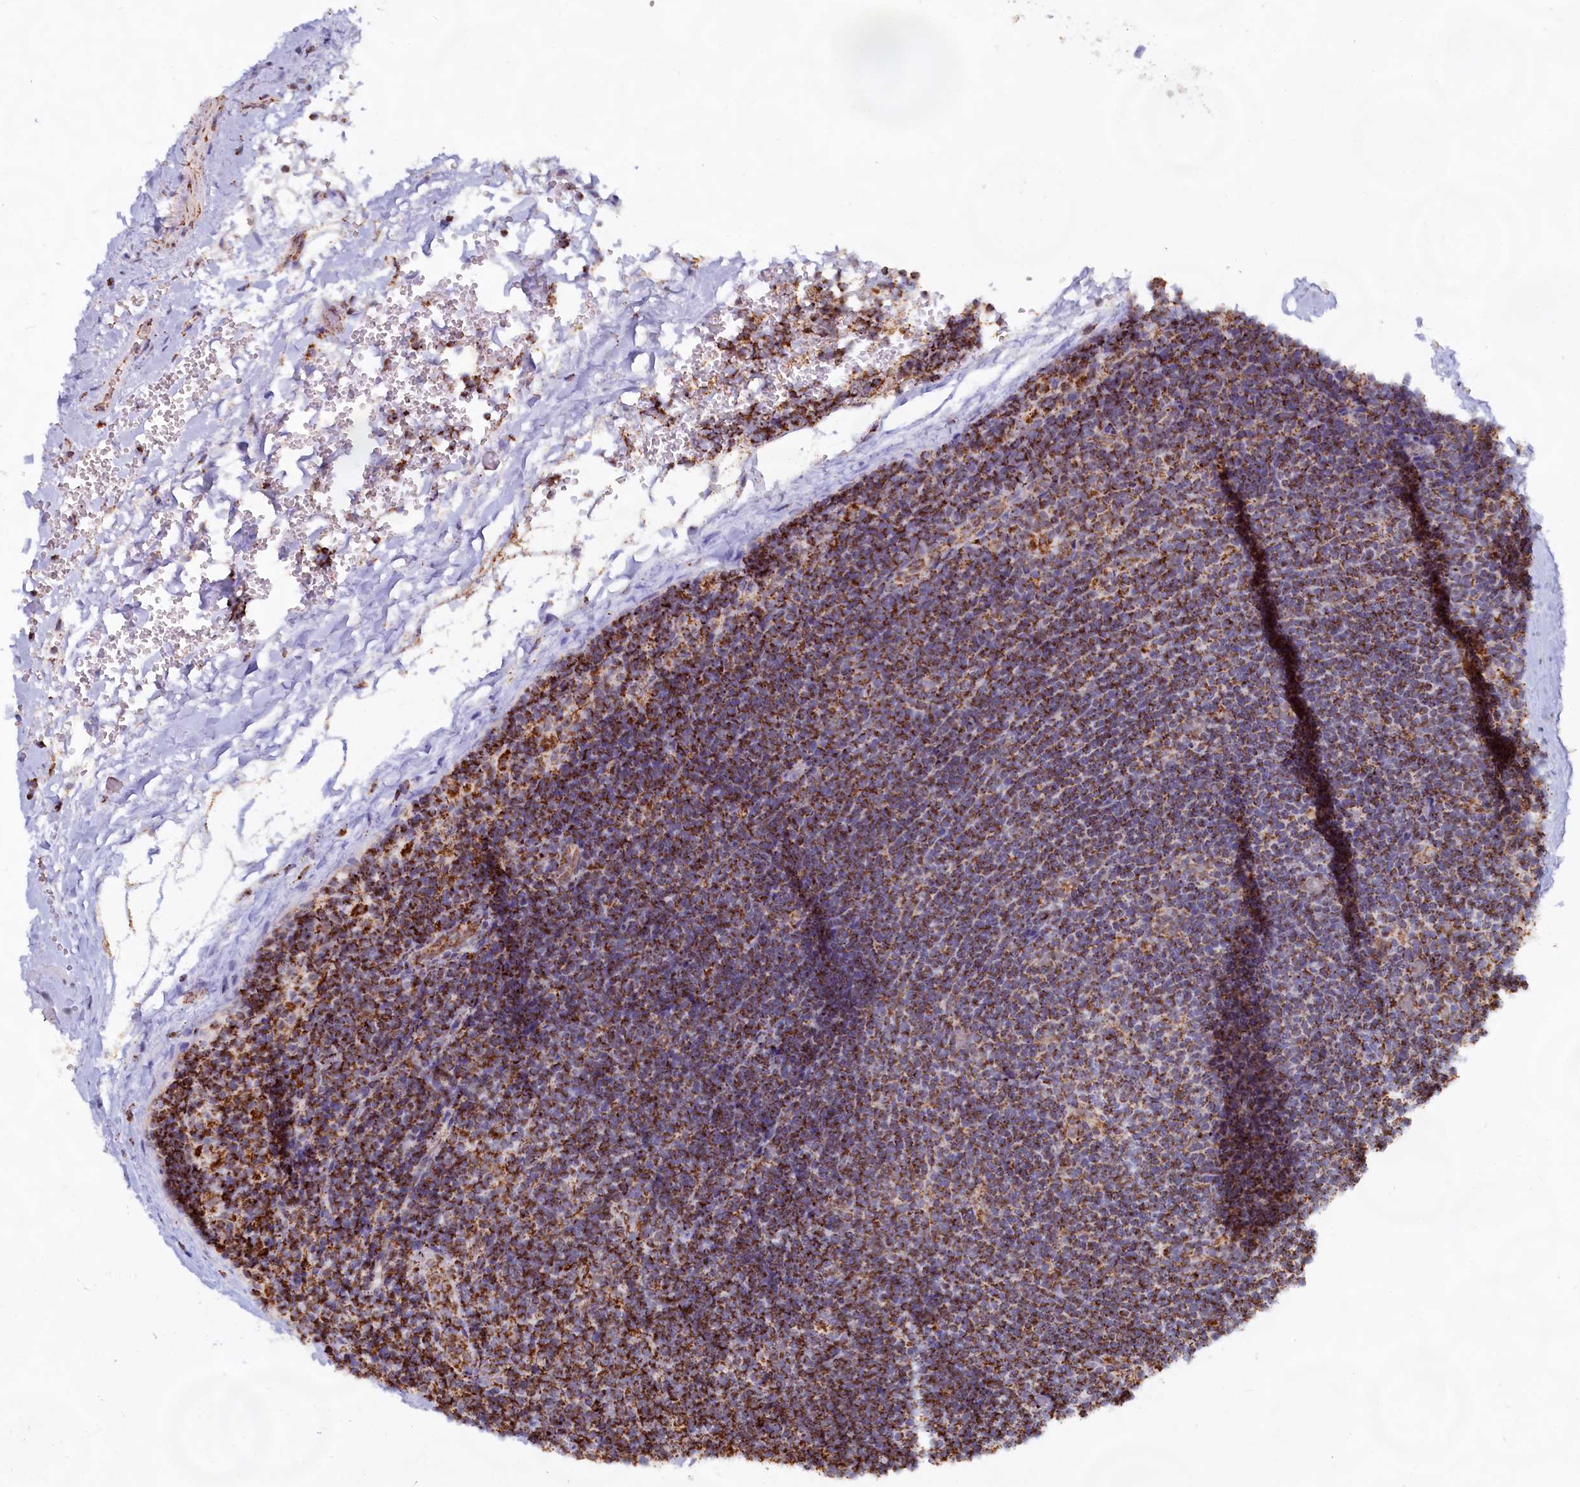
{"staining": {"intensity": "moderate", "quantity": ">75%", "location": "cytoplasmic/membranous"}, "tissue": "lymphoma", "cell_type": "Tumor cells", "image_type": "cancer", "snomed": [{"axis": "morphology", "description": "Hodgkin's disease, NOS"}, {"axis": "topography", "description": "Lymph node"}], "caption": "Brown immunohistochemical staining in human Hodgkin's disease displays moderate cytoplasmic/membranous positivity in approximately >75% of tumor cells.", "gene": "C1D", "patient": {"sex": "female", "age": 57}}